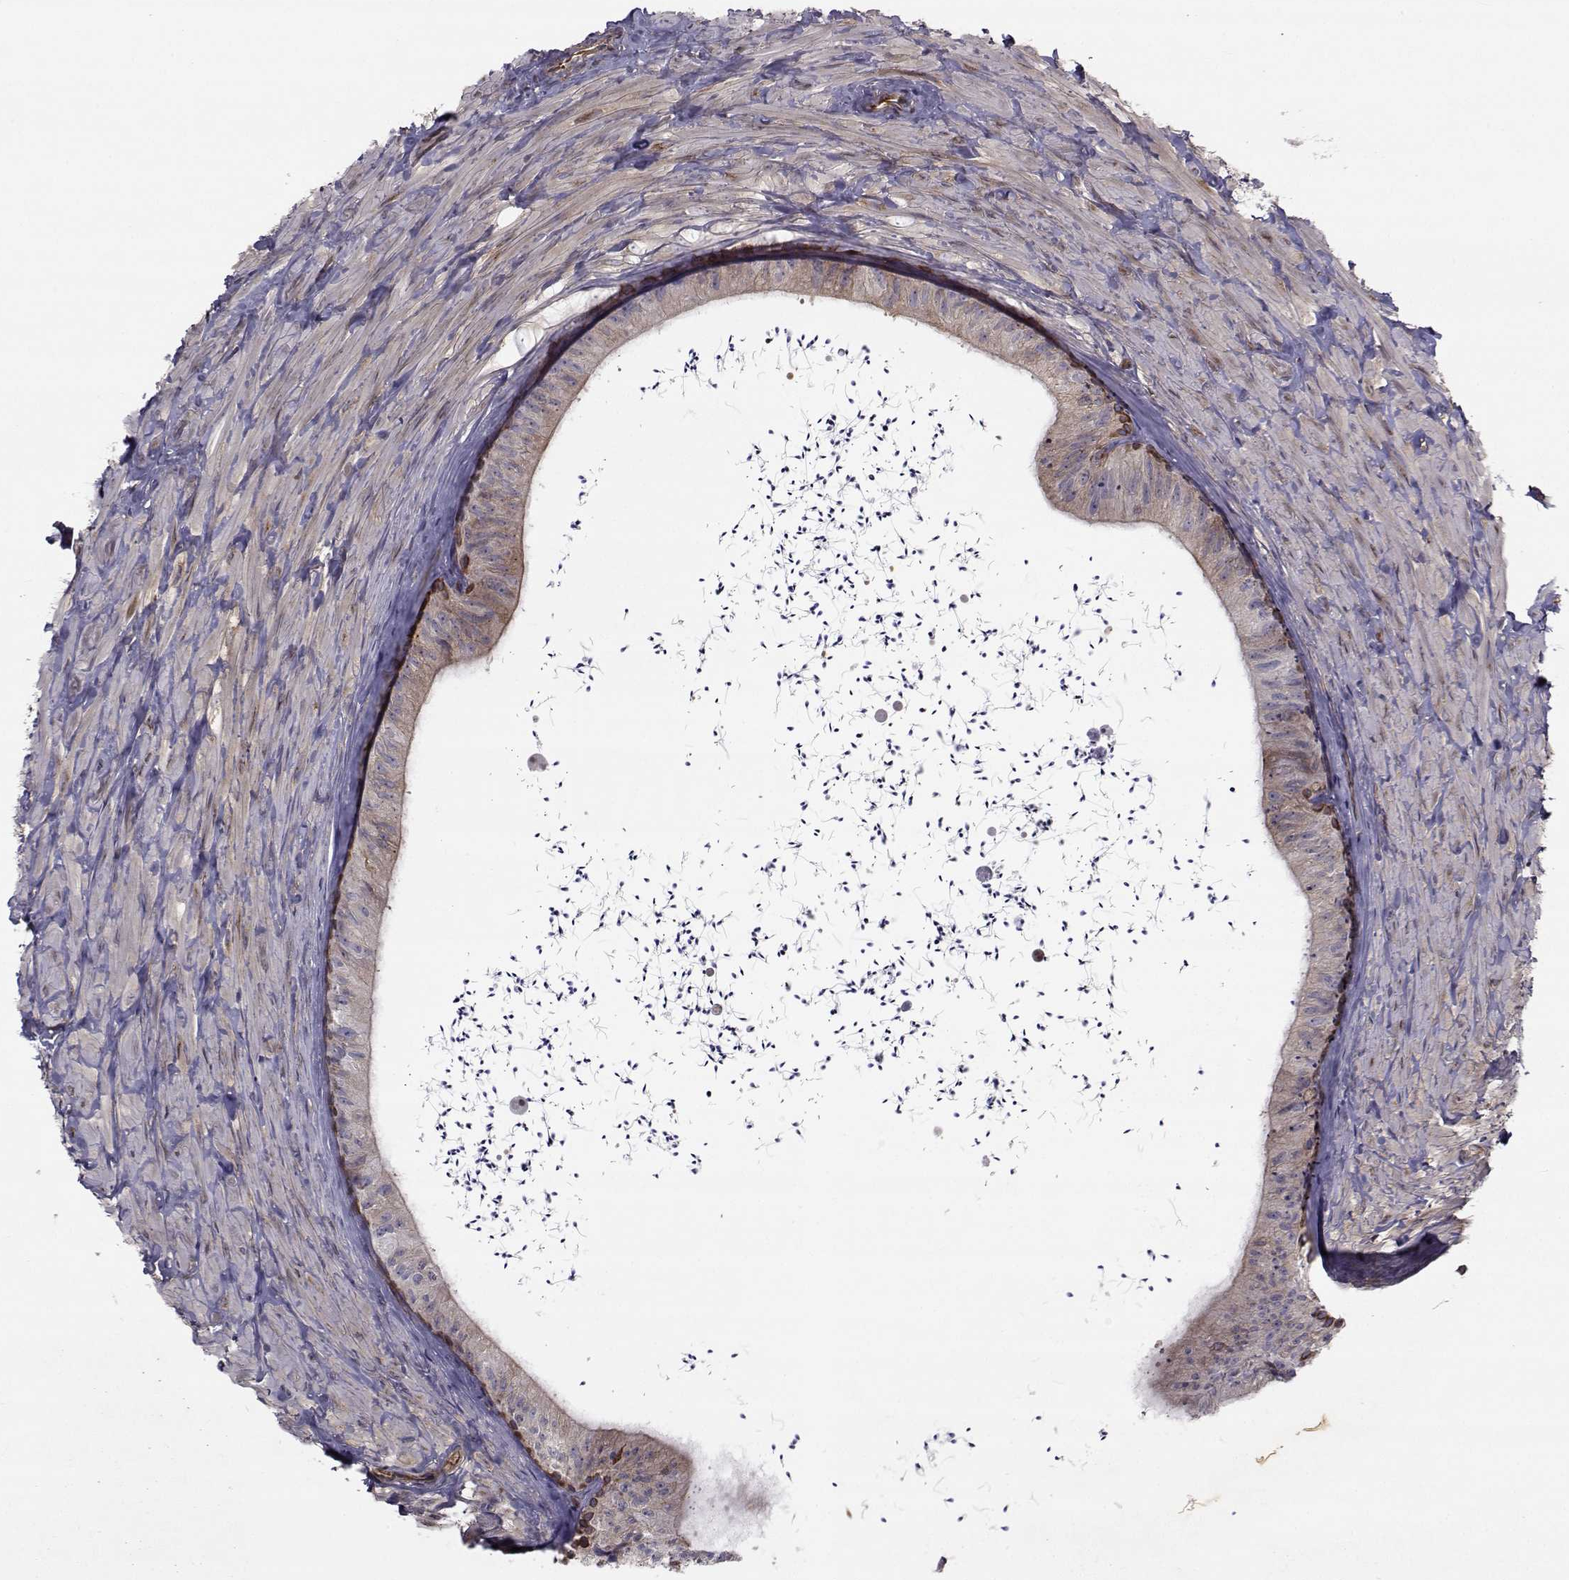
{"staining": {"intensity": "strong", "quantity": "<25%", "location": "cytoplasmic/membranous"}, "tissue": "epididymis", "cell_type": "Glandular cells", "image_type": "normal", "snomed": [{"axis": "morphology", "description": "Normal tissue, NOS"}, {"axis": "topography", "description": "Epididymis"}], "caption": "Glandular cells demonstrate medium levels of strong cytoplasmic/membranous positivity in about <25% of cells in unremarkable epididymis.", "gene": "TRIP10", "patient": {"sex": "male", "age": 32}}